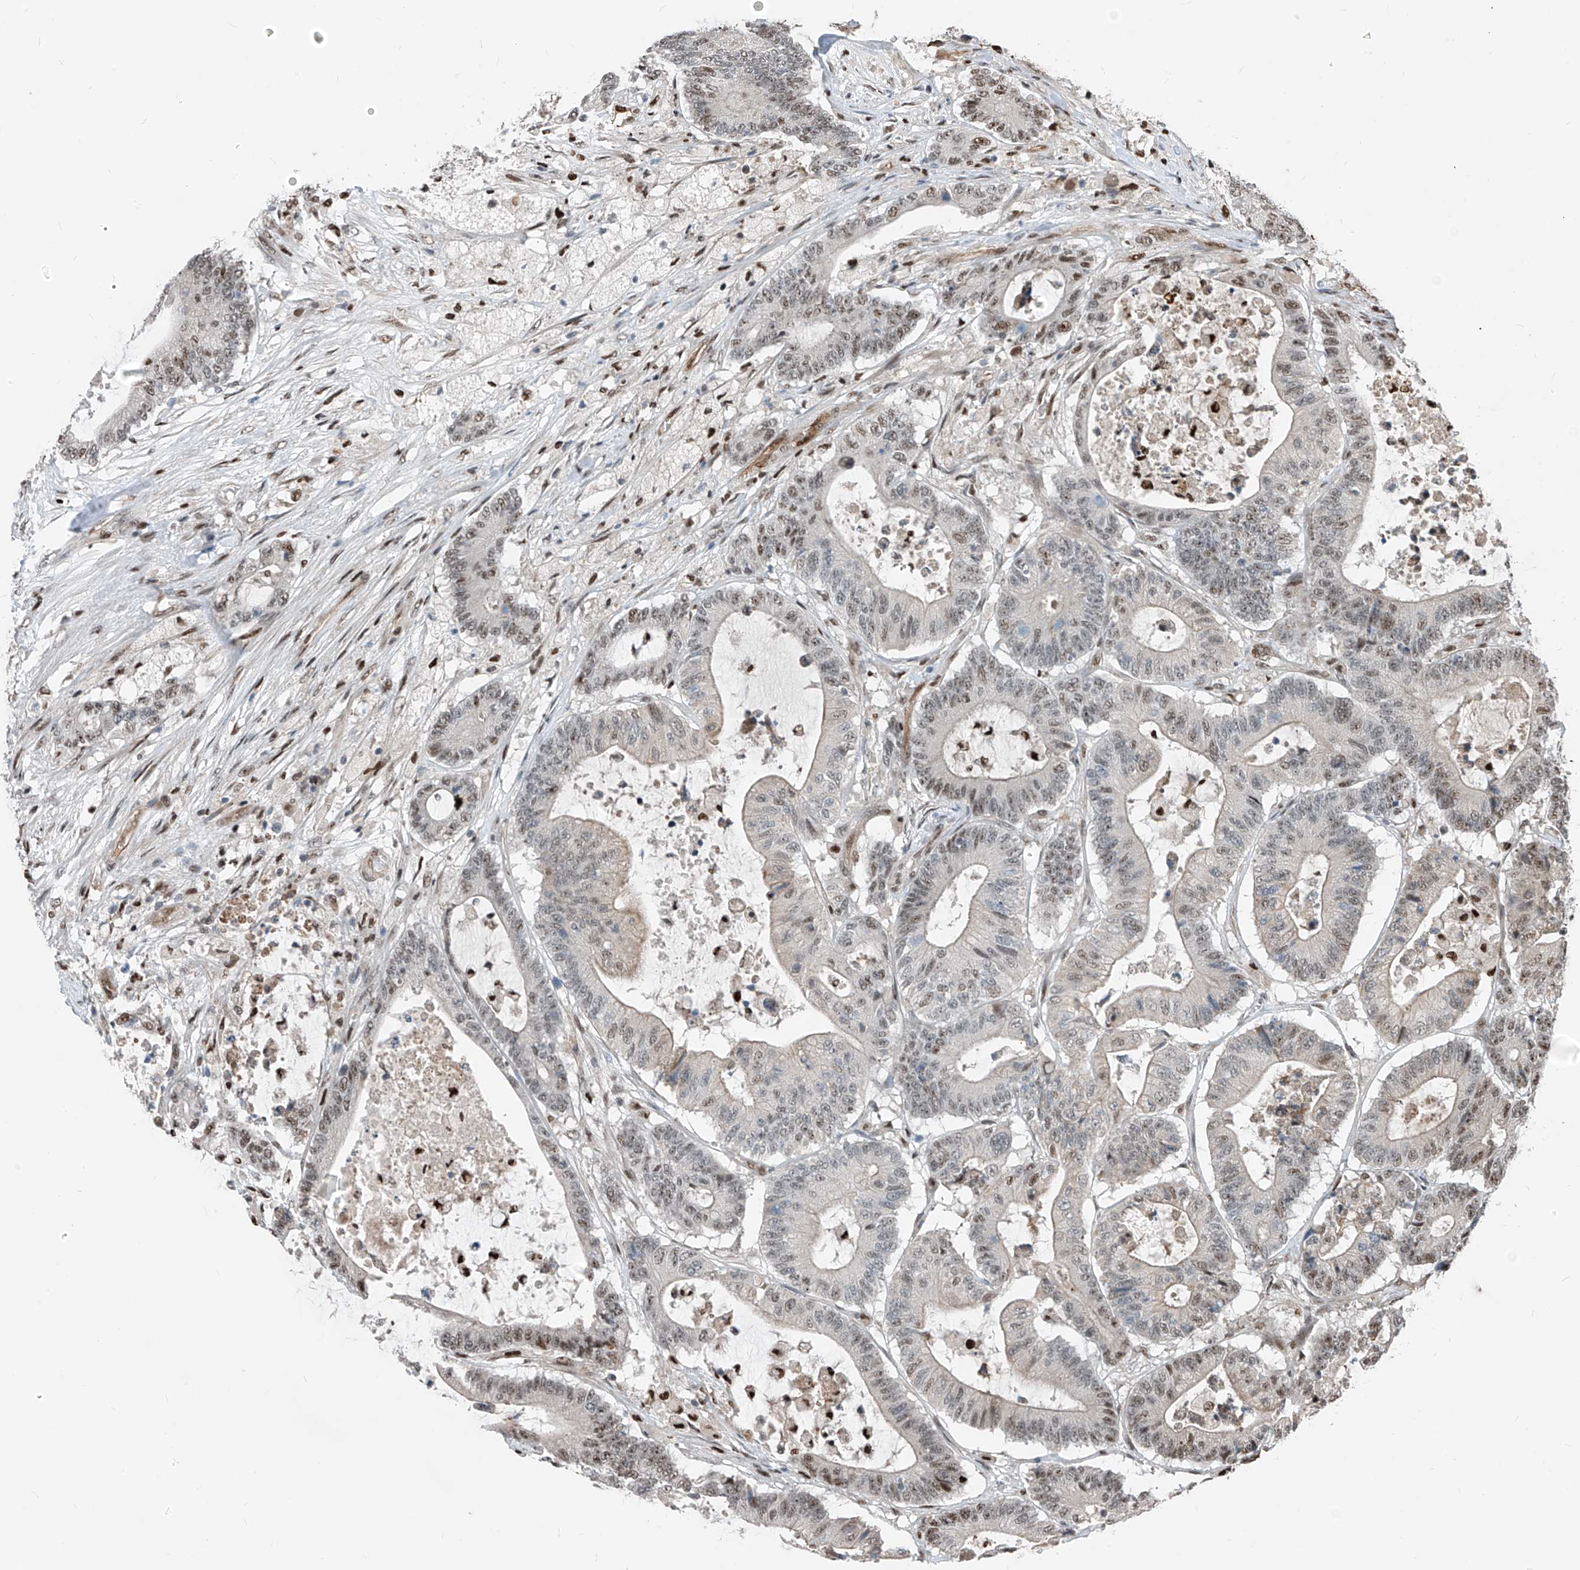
{"staining": {"intensity": "weak", "quantity": "25%-75%", "location": "nuclear"}, "tissue": "colorectal cancer", "cell_type": "Tumor cells", "image_type": "cancer", "snomed": [{"axis": "morphology", "description": "Adenocarcinoma, NOS"}, {"axis": "topography", "description": "Colon"}], "caption": "This photomicrograph displays immunohistochemistry (IHC) staining of human colorectal adenocarcinoma, with low weak nuclear expression in approximately 25%-75% of tumor cells.", "gene": "RBP7", "patient": {"sex": "female", "age": 84}}